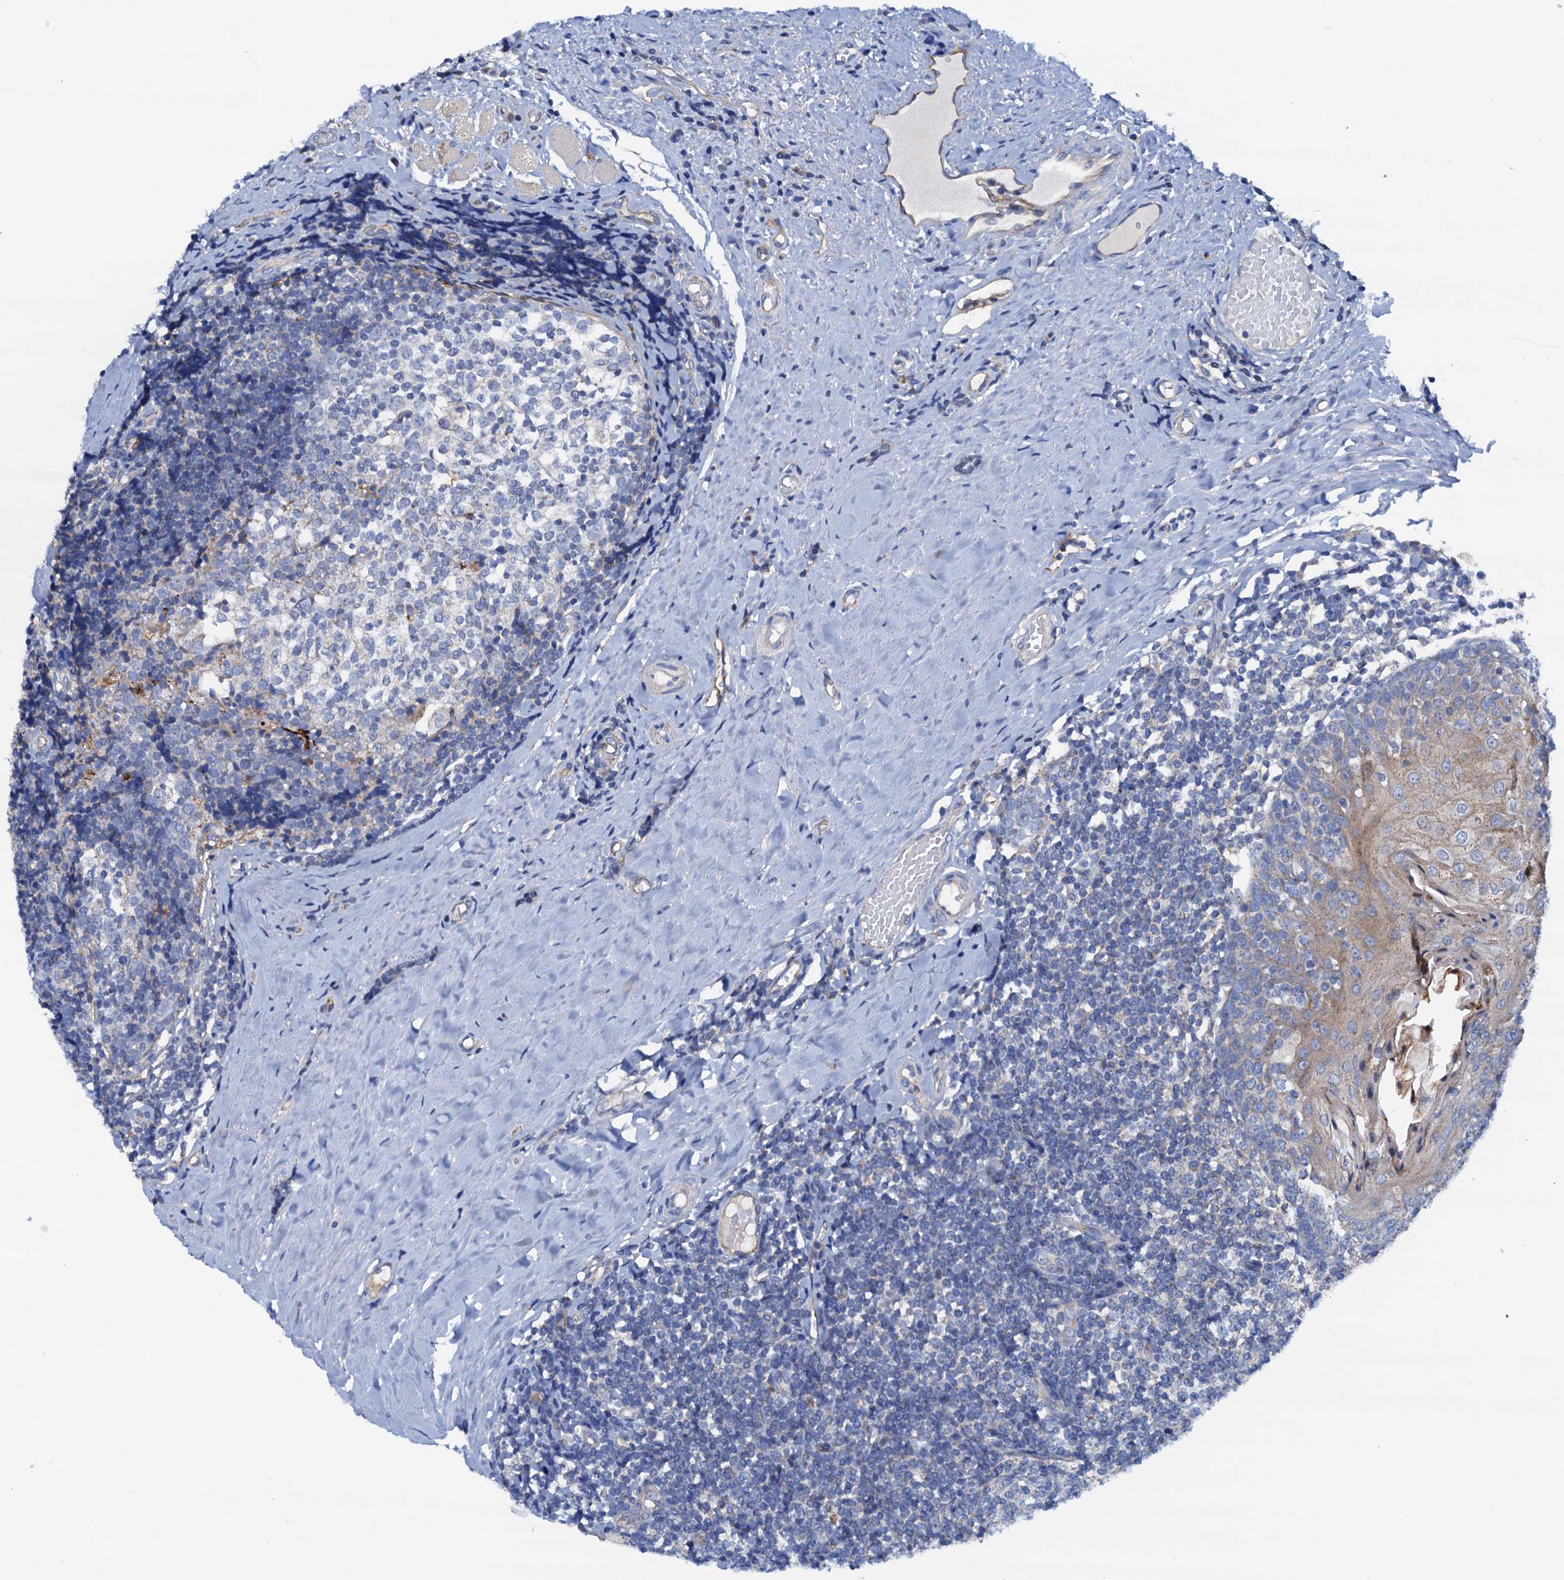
{"staining": {"intensity": "weak", "quantity": "<25%", "location": "cytoplasmic/membranous"}, "tissue": "tonsil", "cell_type": "Germinal center cells", "image_type": "normal", "snomed": [{"axis": "morphology", "description": "Normal tissue, NOS"}, {"axis": "topography", "description": "Tonsil"}], "caption": "The photomicrograph demonstrates no significant positivity in germinal center cells of tonsil.", "gene": "RASSF9", "patient": {"sex": "female", "age": 19}}